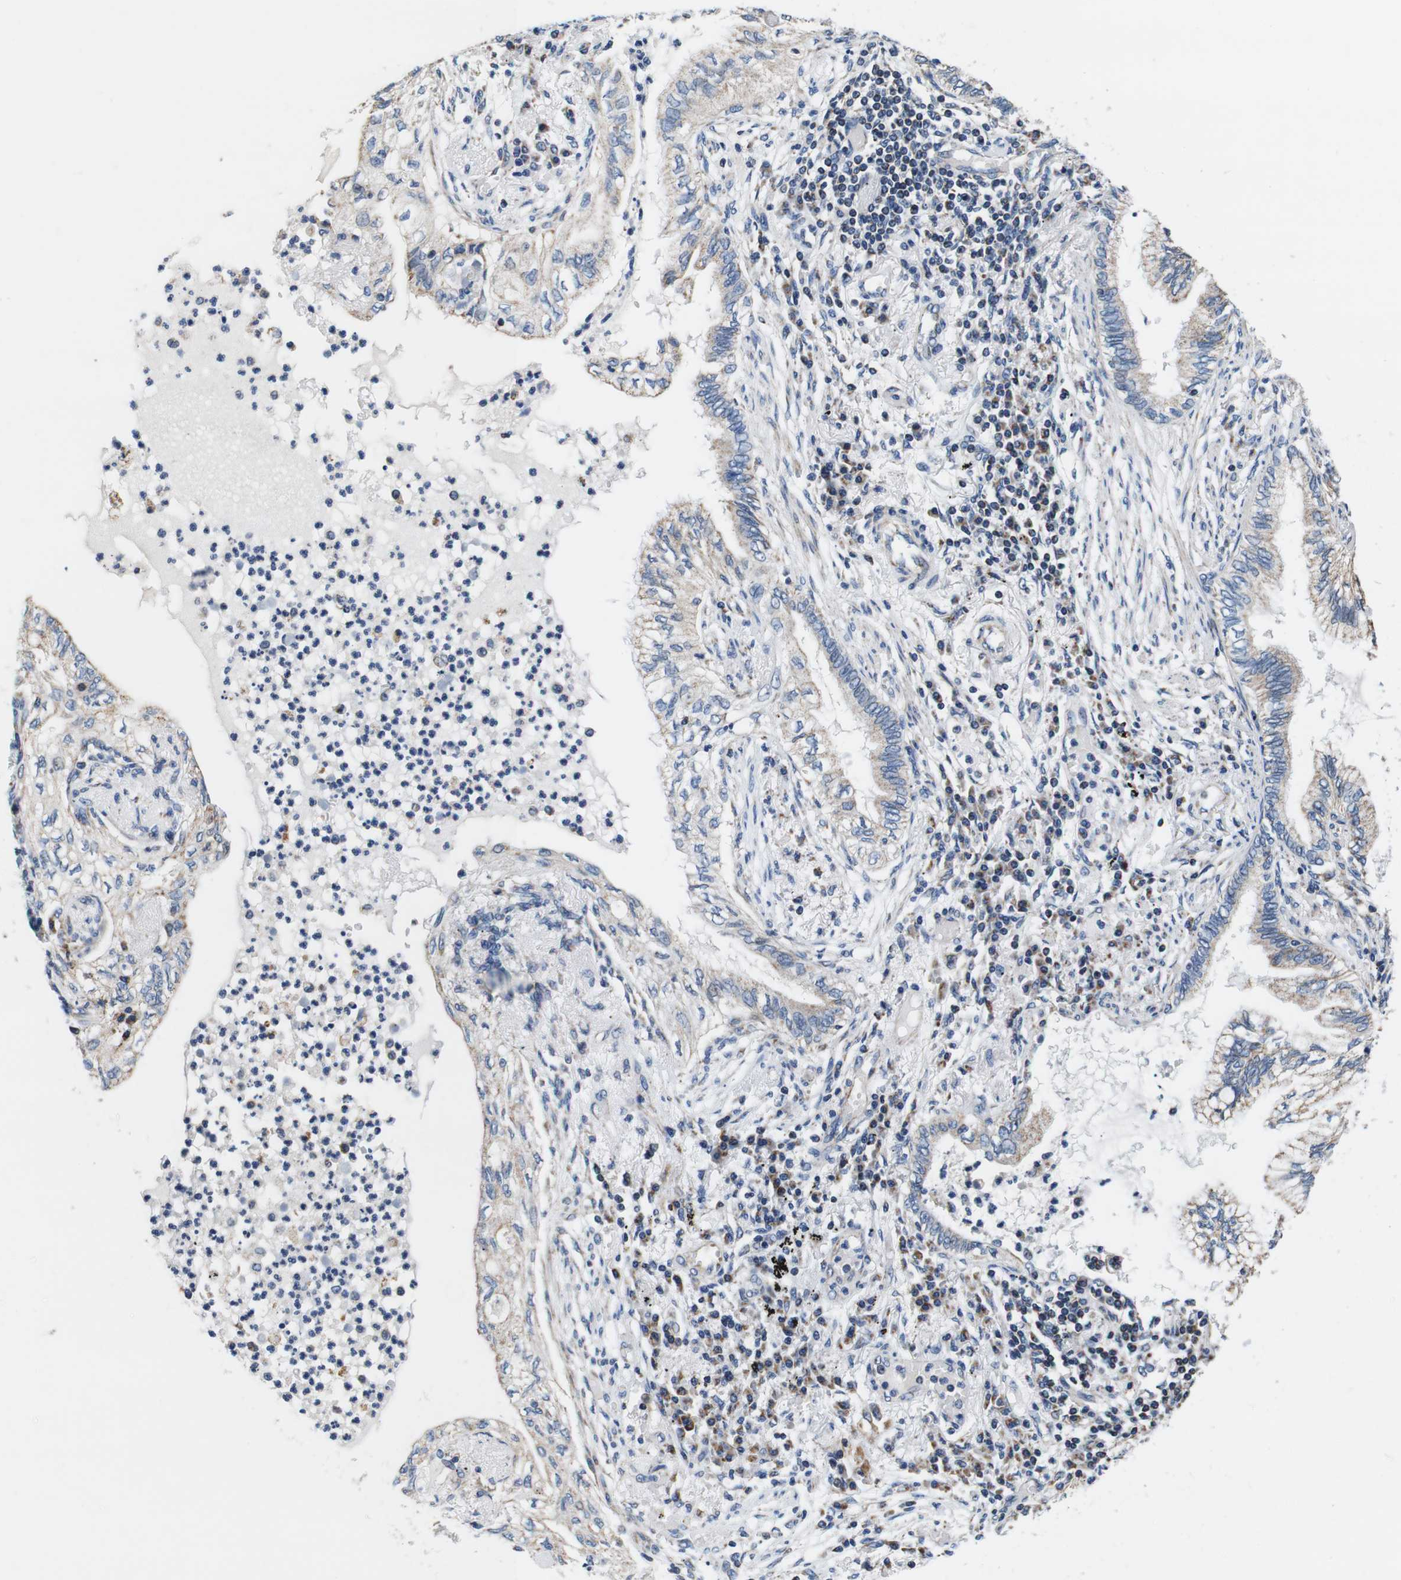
{"staining": {"intensity": "negative", "quantity": "none", "location": "none"}, "tissue": "lung cancer", "cell_type": "Tumor cells", "image_type": "cancer", "snomed": [{"axis": "morphology", "description": "Normal tissue, NOS"}, {"axis": "morphology", "description": "Adenocarcinoma, NOS"}, {"axis": "topography", "description": "Bronchus"}, {"axis": "topography", "description": "Lung"}], "caption": "IHC photomicrograph of neoplastic tissue: adenocarcinoma (lung) stained with DAB exhibits no significant protein positivity in tumor cells. The staining was performed using DAB to visualize the protein expression in brown, while the nuclei were stained in blue with hematoxylin (Magnification: 20x).", "gene": "LRP4", "patient": {"sex": "female", "age": 70}}